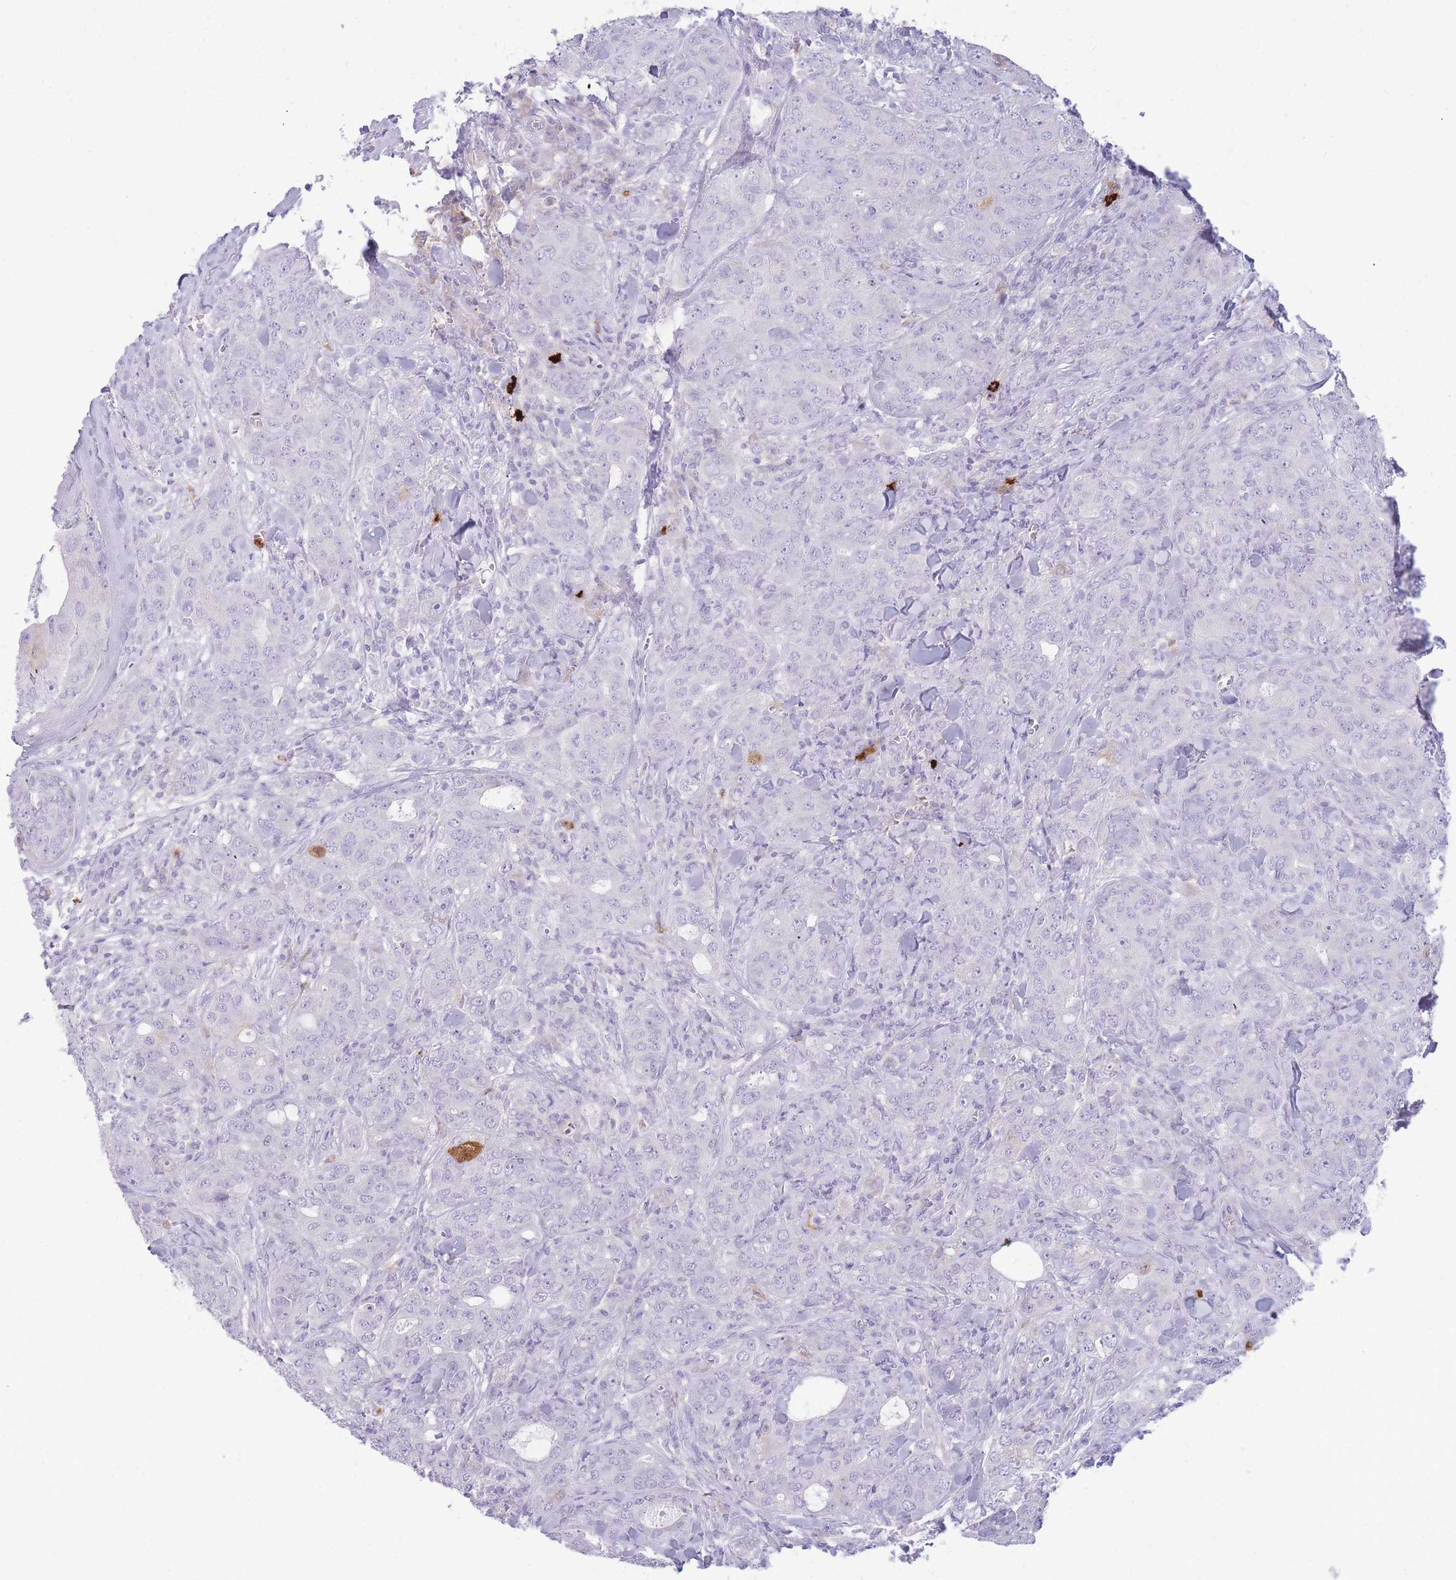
{"staining": {"intensity": "negative", "quantity": "none", "location": "none"}, "tissue": "breast cancer", "cell_type": "Tumor cells", "image_type": "cancer", "snomed": [{"axis": "morphology", "description": "Duct carcinoma"}, {"axis": "topography", "description": "Breast"}], "caption": "This histopathology image is of breast cancer stained with immunohistochemistry (IHC) to label a protein in brown with the nuclei are counter-stained blue. There is no staining in tumor cells.", "gene": "TPSAB1", "patient": {"sex": "female", "age": 43}}